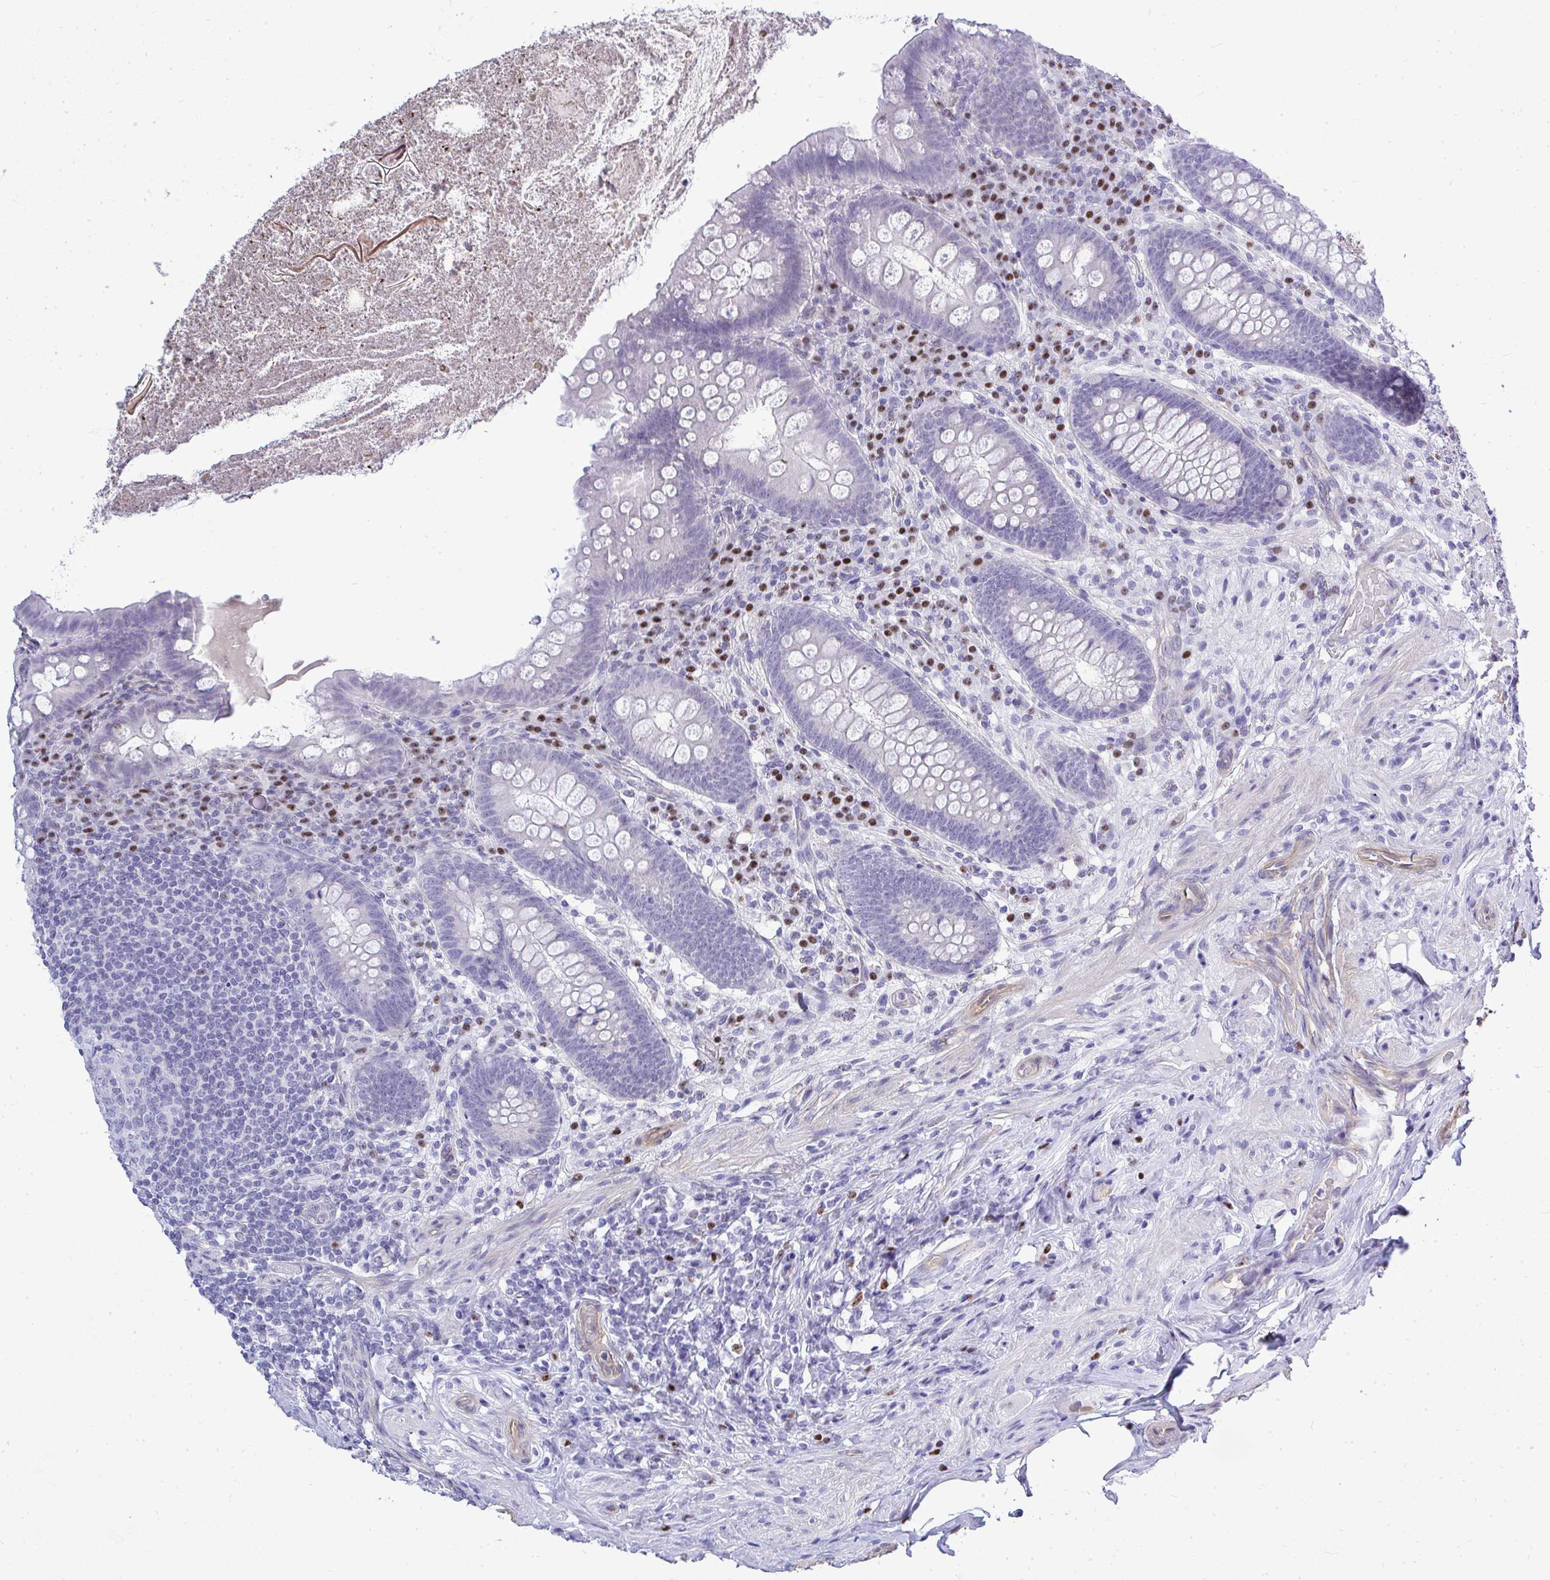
{"staining": {"intensity": "negative", "quantity": "none", "location": "none"}, "tissue": "appendix", "cell_type": "Glandular cells", "image_type": "normal", "snomed": [{"axis": "morphology", "description": "Normal tissue, NOS"}, {"axis": "topography", "description": "Appendix"}], "caption": "A high-resolution photomicrograph shows immunohistochemistry (IHC) staining of benign appendix, which reveals no significant staining in glandular cells.", "gene": "SLC25A51", "patient": {"sex": "male", "age": 71}}